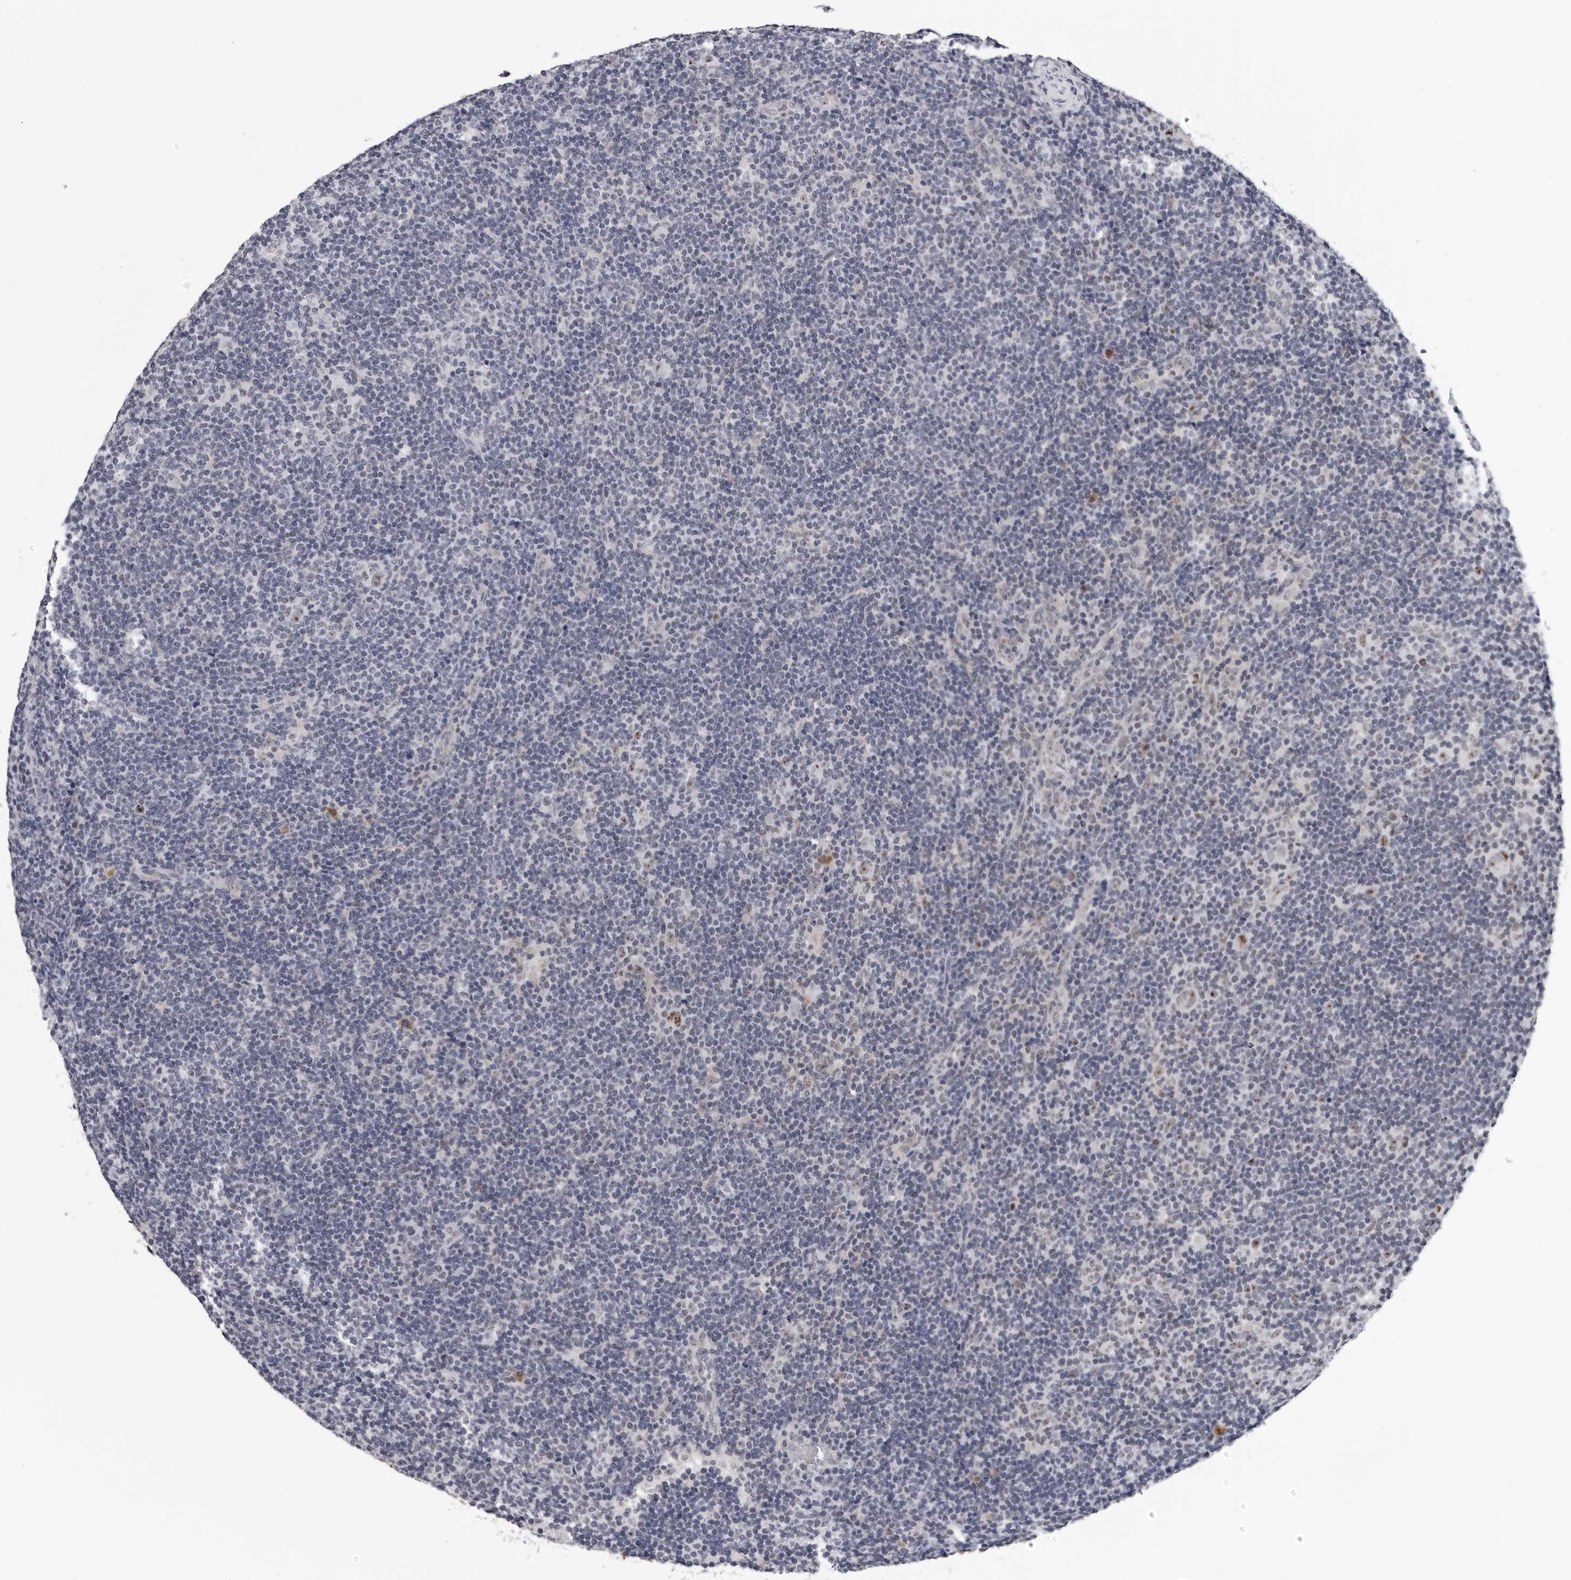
{"staining": {"intensity": "moderate", "quantity": "25%-75%", "location": "nuclear"}, "tissue": "lymphoma", "cell_type": "Tumor cells", "image_type": "cancer", "snomed": [{"axis": "morphology", "description": "Hodgkin's disease, NOS"}, {"axis": "topography", "description": "Lymph node"}], "caption": "IHC image of human Hodgkin's disease stained for a protein (brown), which displays medium levels of moderate nuclear staining in approximately 25%-75% of tumor cells.", "gene": "GNL2", "patient": {"sex": "female", "age": 57}}